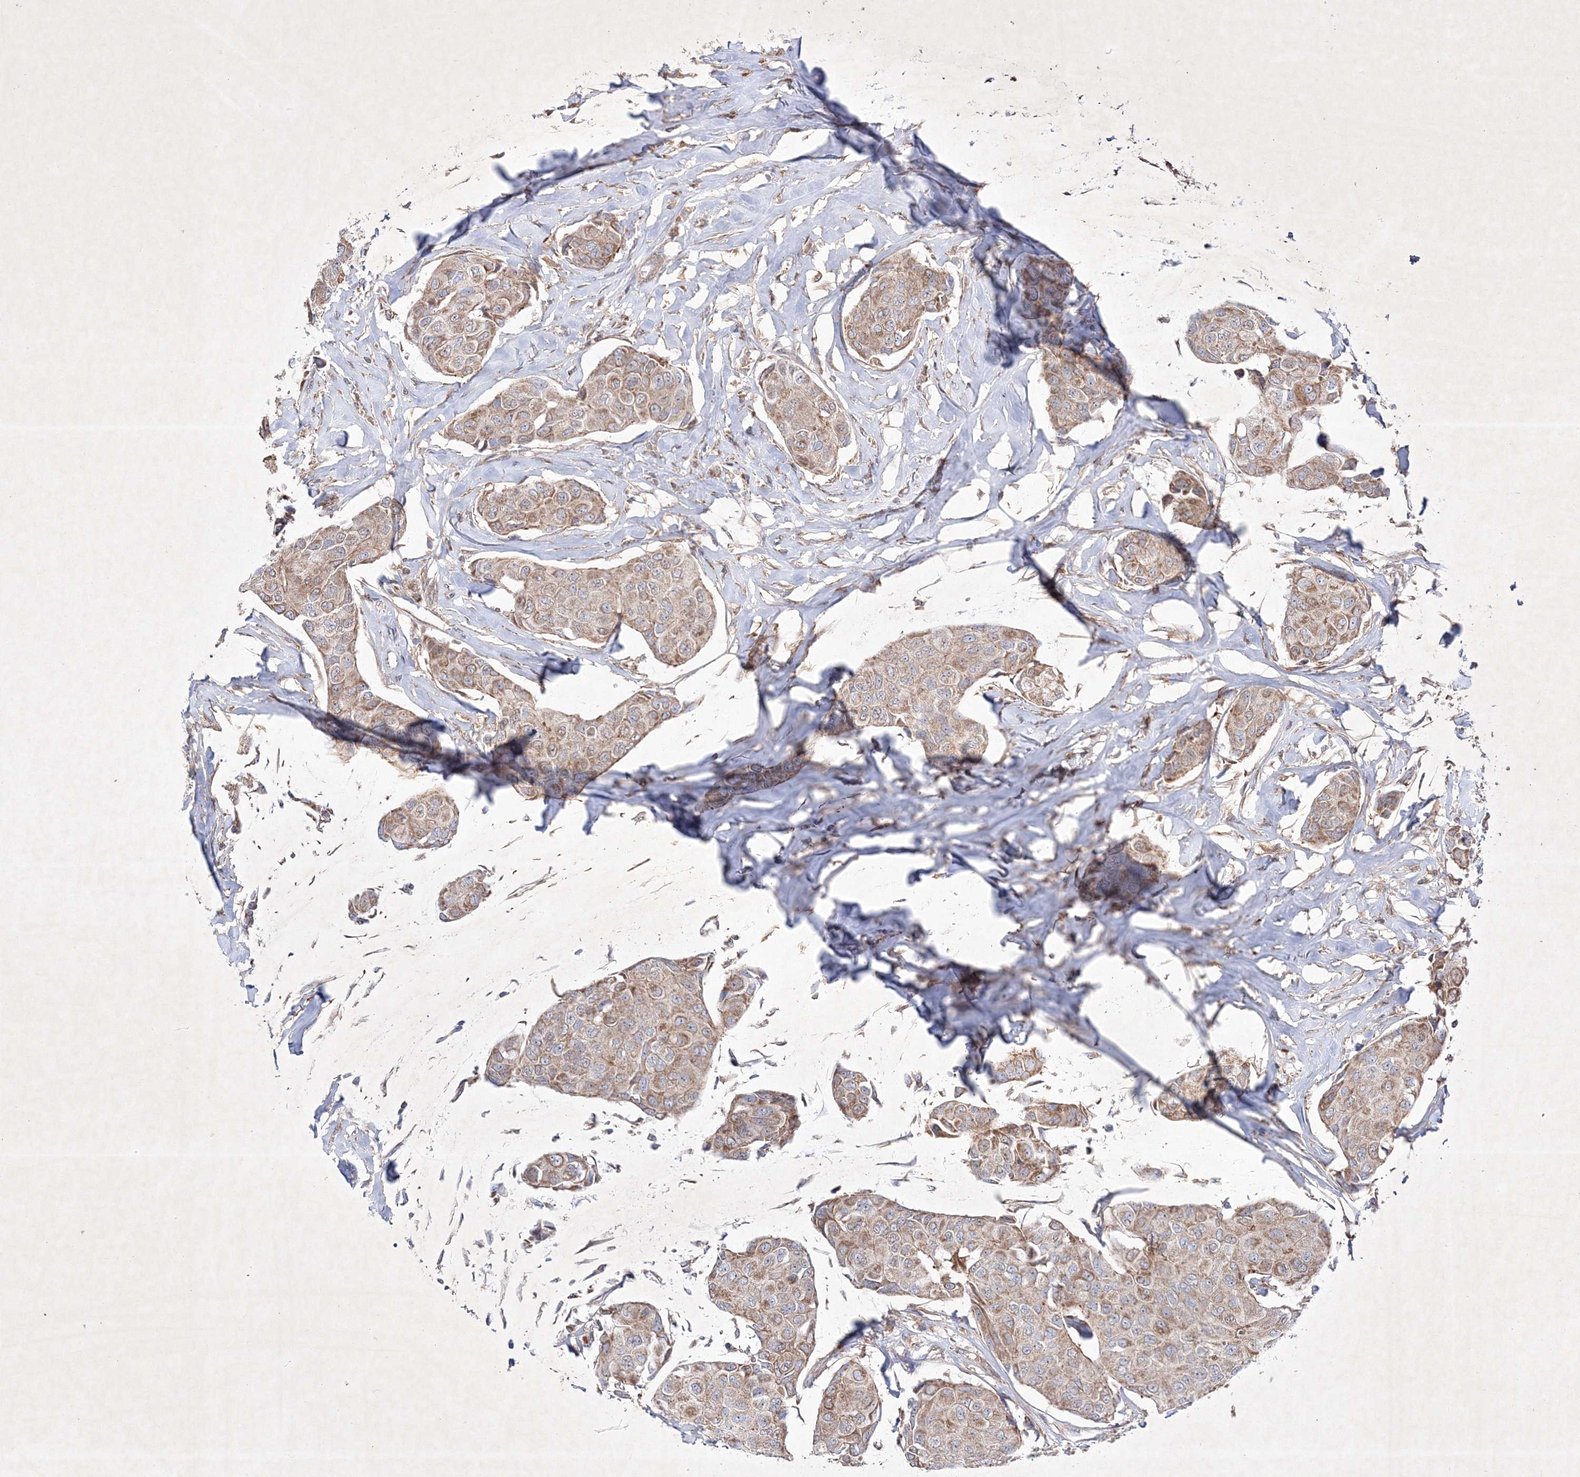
{"staining": {"intensity": "moderate", "quantity": ">75%", "location": "cytoplasmic/membranous"}, "tissue": "breast cancer", "cell_type": "Tumor cells", "image_type": "cancer", "snomed": [{"axis": "morphology", "description": "Duct carcinoma"}, {"axis": "topography", "description": "Breast"}], "caption": "Invasive ductal carcinoma (breast) was stained to show a protein in brown. There is medium levels of moderate cytoplasmic/membranous positivity in approximately >75% of tumor cells. (IHC, brightfield microscopy, high magnification).", "gene": "OPA1", "patient": {"sex": "female", "age": 80}}